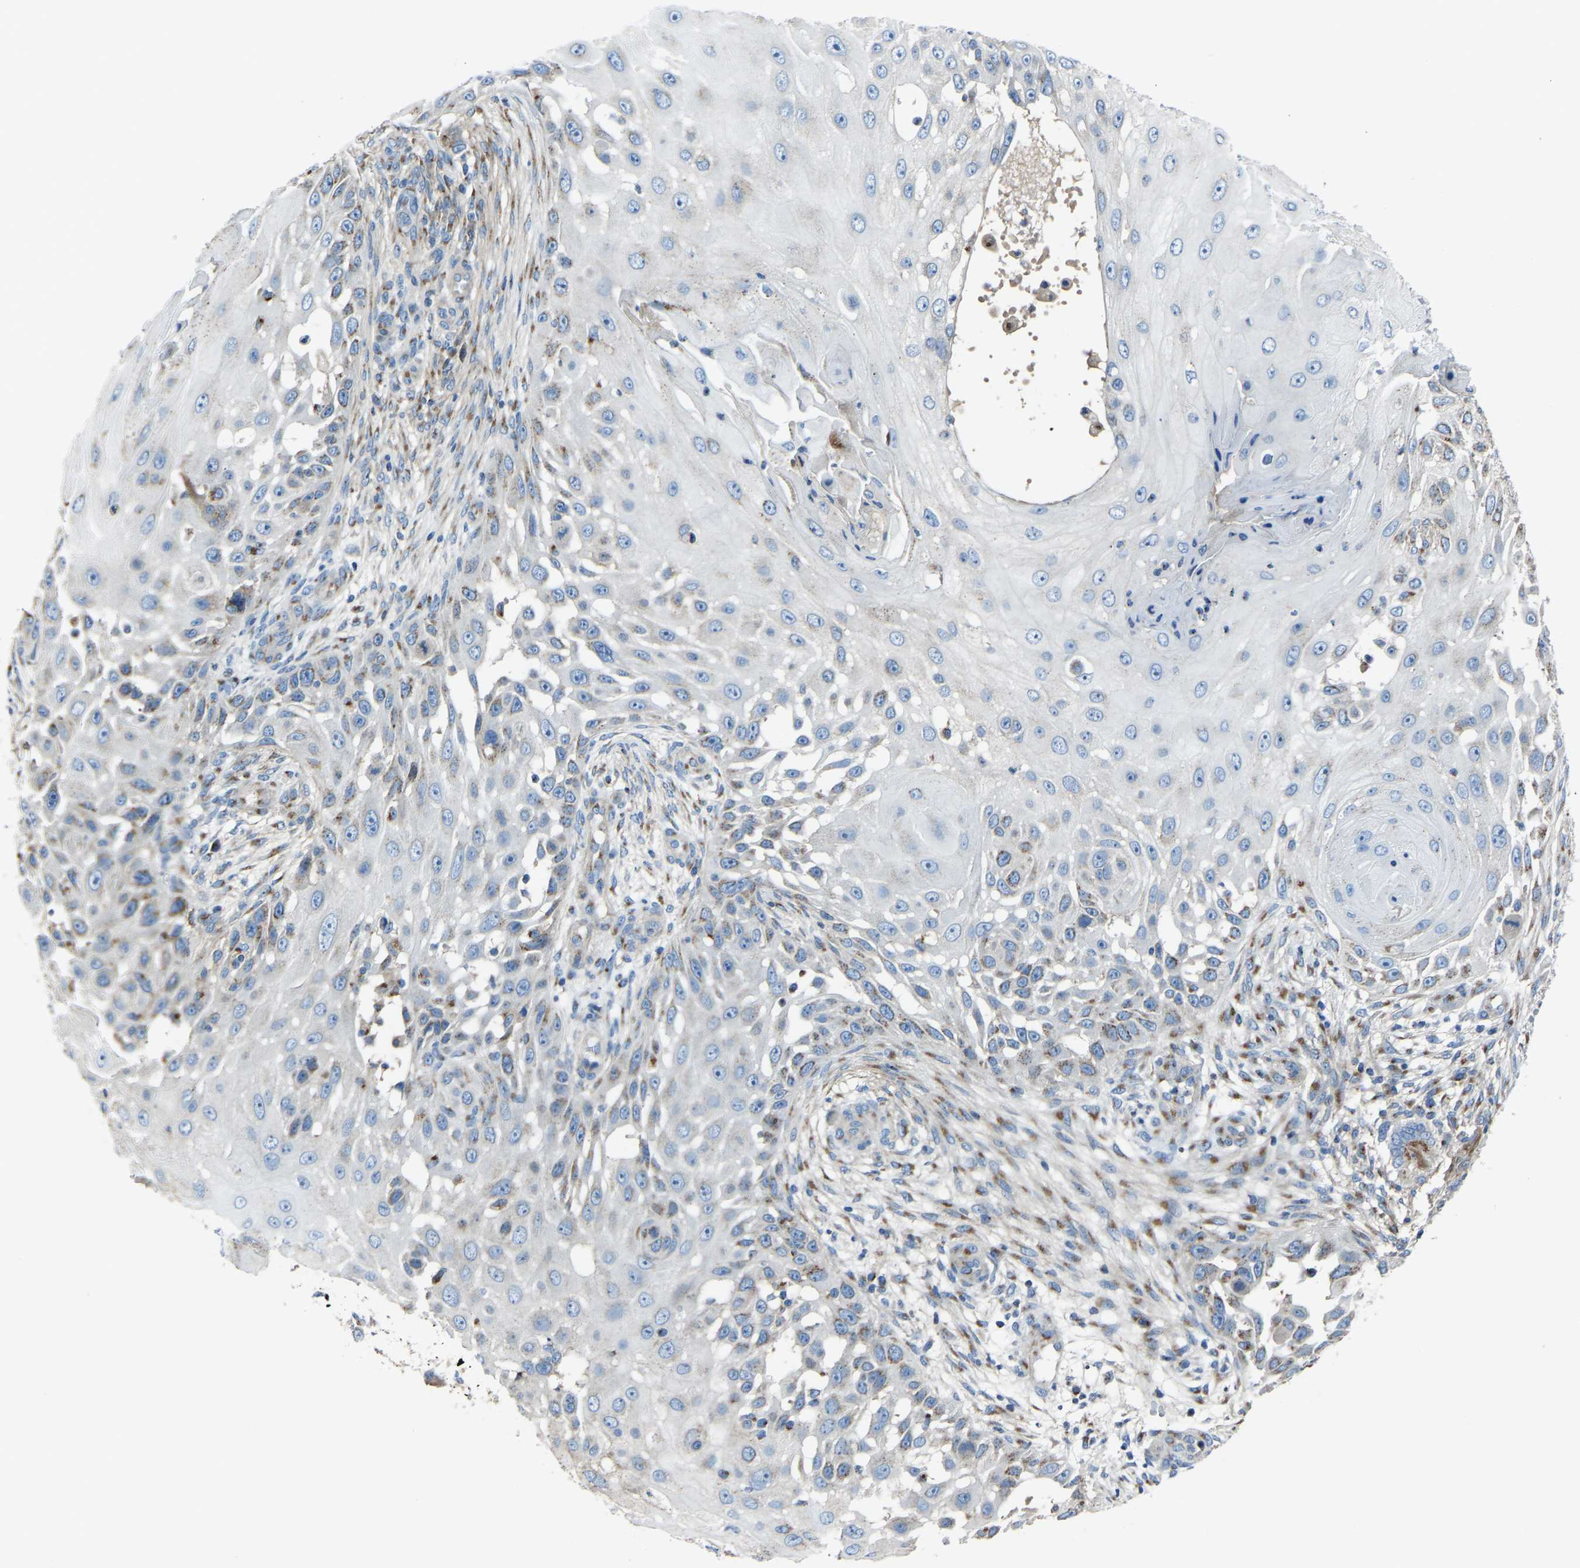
{"staining": {"intensity": "moderate", "quantity": "<25%", "location": "cytoplasmic/membranous"}, "tissue": "skin cancer", "cell_type": "Tumor cells", "image_type": "cancer", "snomed": [{"axis": "morphology", "description": "Squamous cell carcinoma, NOS"}, {"axis": "topography", "description": "Skin"}], "caption": "DAB (3,3'-diaminobenzidine) immunohistochemical staining of human squamous cell carcinoma (skin) demonstrates moderate cytoplasmic/membranous protein positivity in about <25% of tumor cells. (DAB IHC with brightfield microscopy, high magnification).", "gene": "CANT1", "patient": {"sex": "female", "age": 44}}